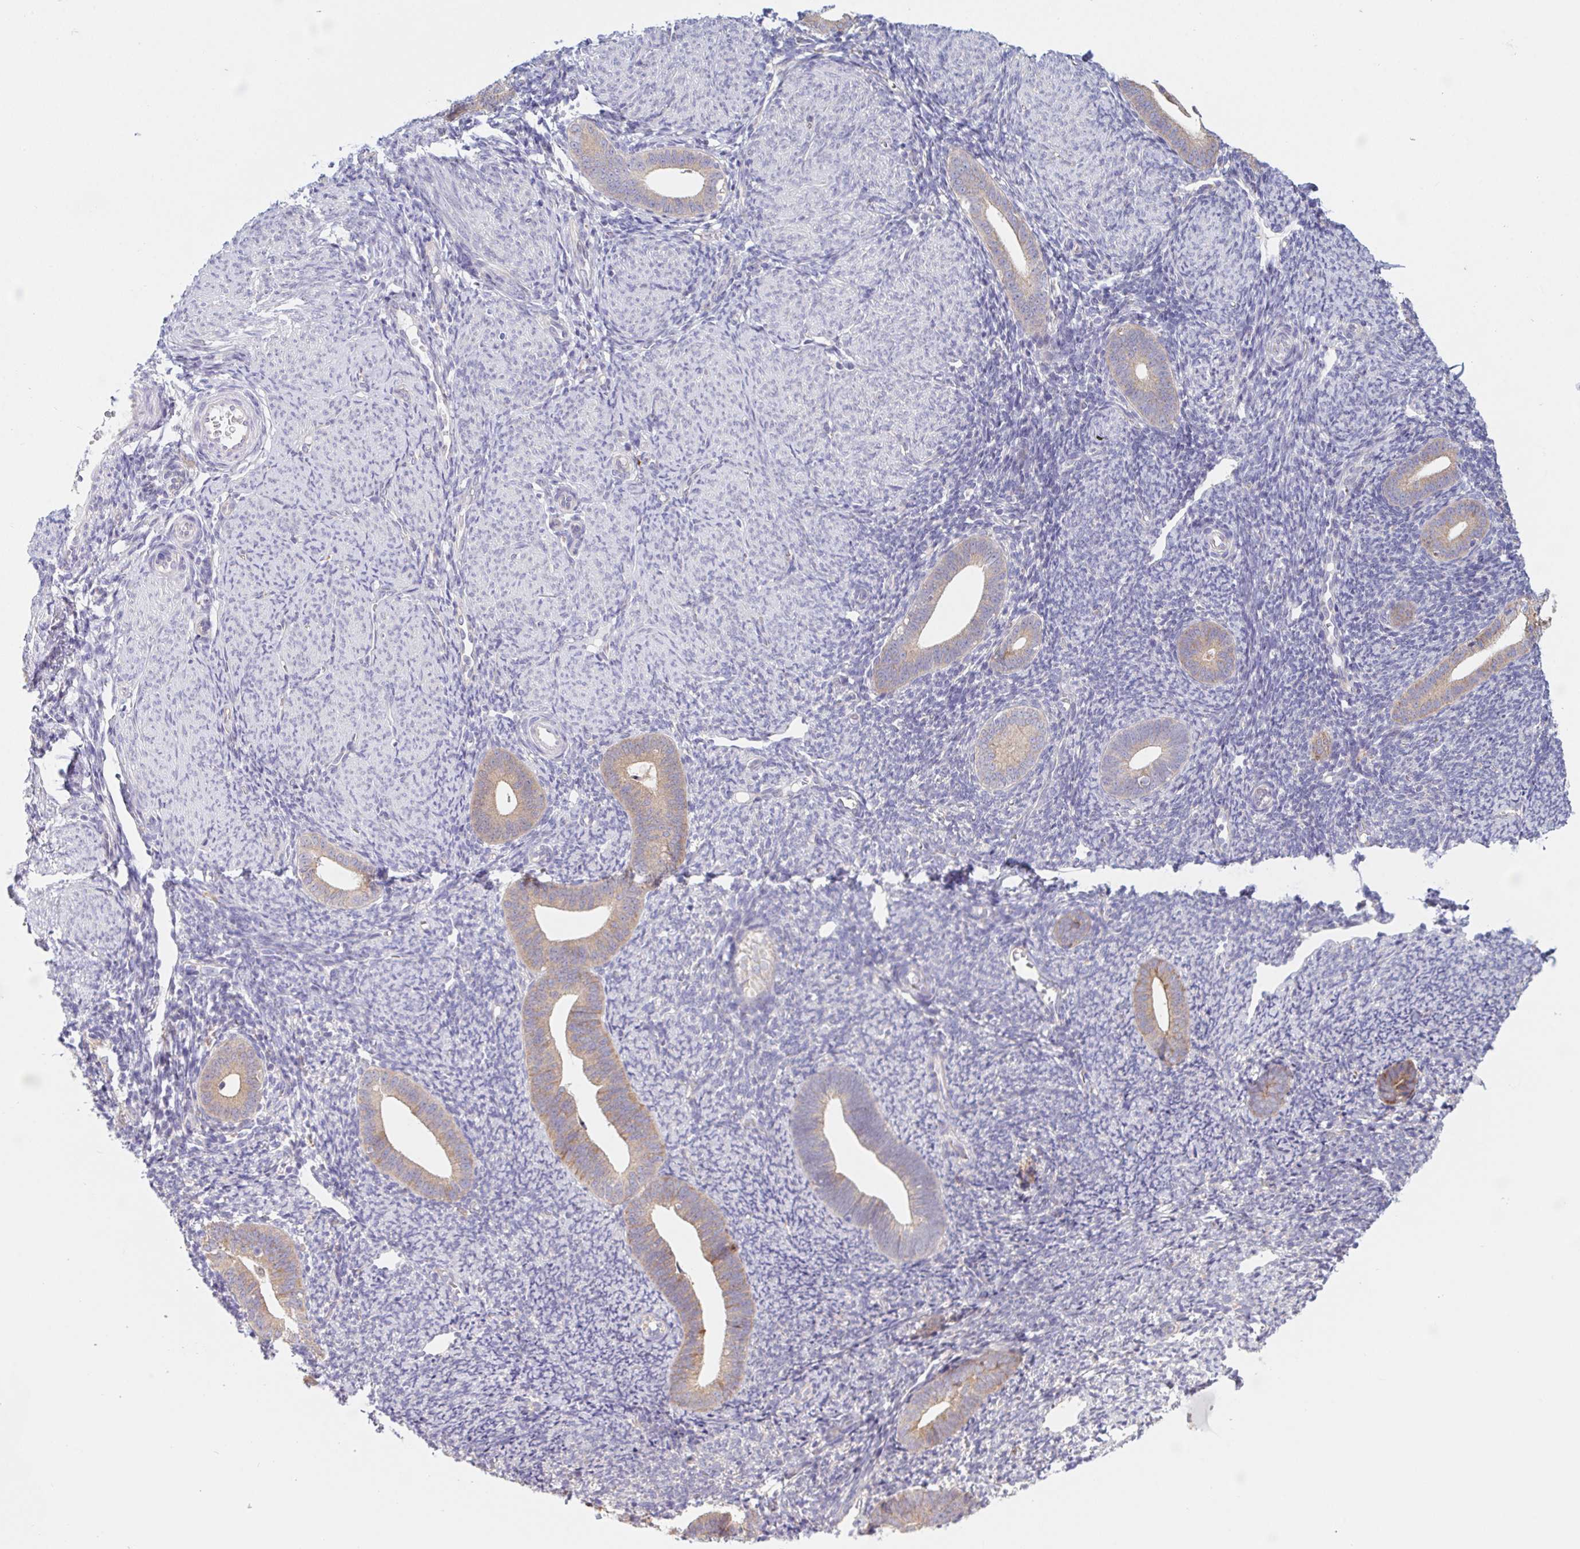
{"staining": {"intensity": "negative", "quantity": "none", "location": "none"}, "tissue": "endometrium", "cell_type": "Cells in endometrial stroma", "image_type": "normal", "snomed": [{"axis": "morphology", "description": "Normal tissue, NOS"}, {"axis": "topography", "description": "Endometrium"}], "caption": "Cells in endometrial stroma show no significant protein positivity in normal endometrium. The staining is performed using DAB (3,3'-diaminobenzidine) brown chromogen with nuclei counter-stained in using hematoxylin.", "gene": "ADAM8", "patient": {"sex": "female", "age": 39}}